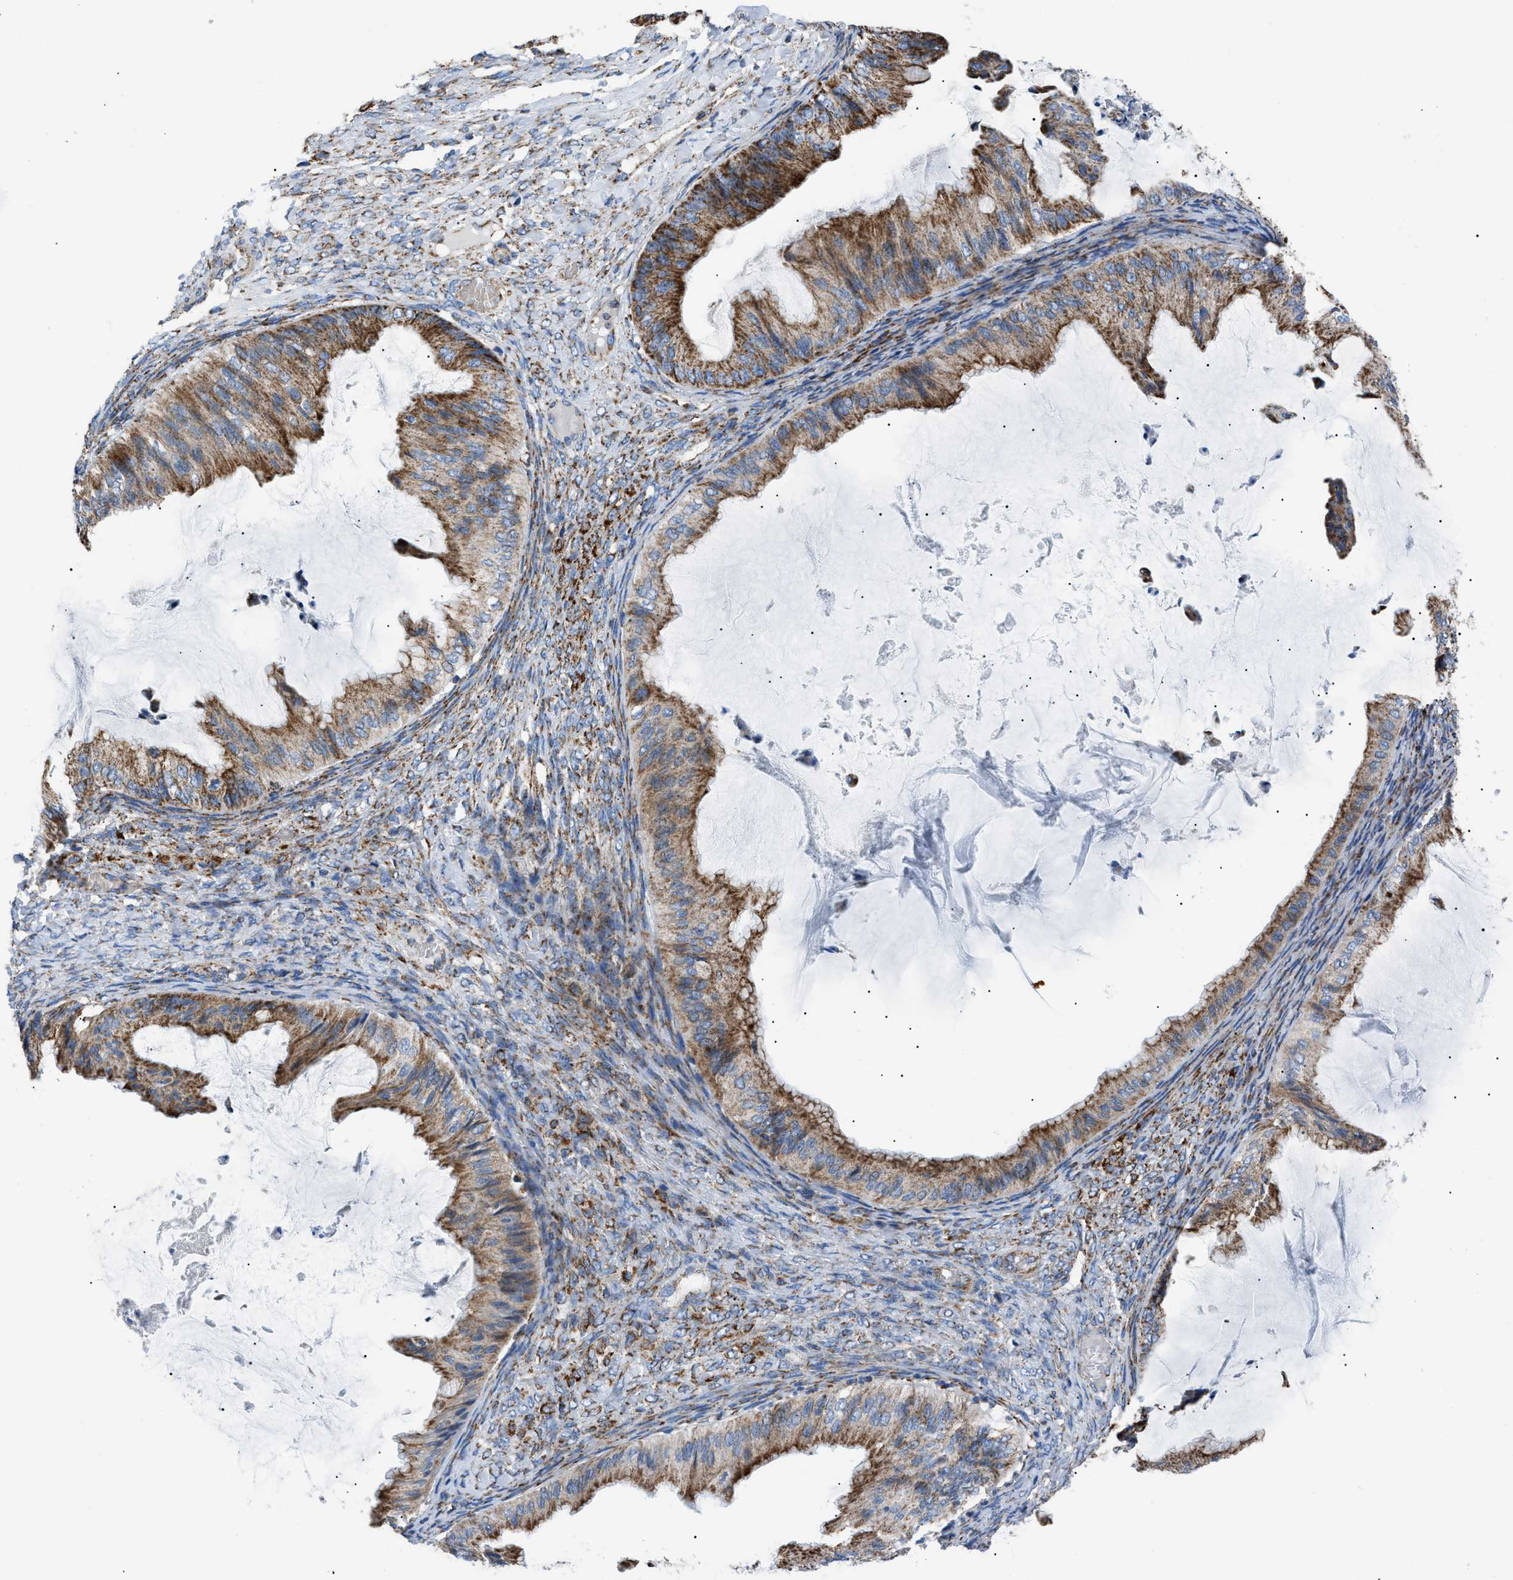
{"staining": {"intensity": "moderate", "quantity": ">75%", "location": "cytoplasmic/membranous"}, "tissue": "ovarian cancer", "cell_type": "Tumor cells", "image_type": "cancer", "snomed": [{"axis": "morphology", "description": "Cystadenocarcinoma, mucinous, NOS"}, {"axis": "topography", "description": "Ovary"}], "caption": "Immunohistochemistry (IHC) (DAB (3,3'-diaminobenzidine)) staining of human mucinous cystadenocarcinoma (ovarian) displays moderate cytoplasmic/membranous protein staining in approximately >75% of tumor cells.", "gene": "PHB2", "patient": {"sex": "female", "age": 61}}